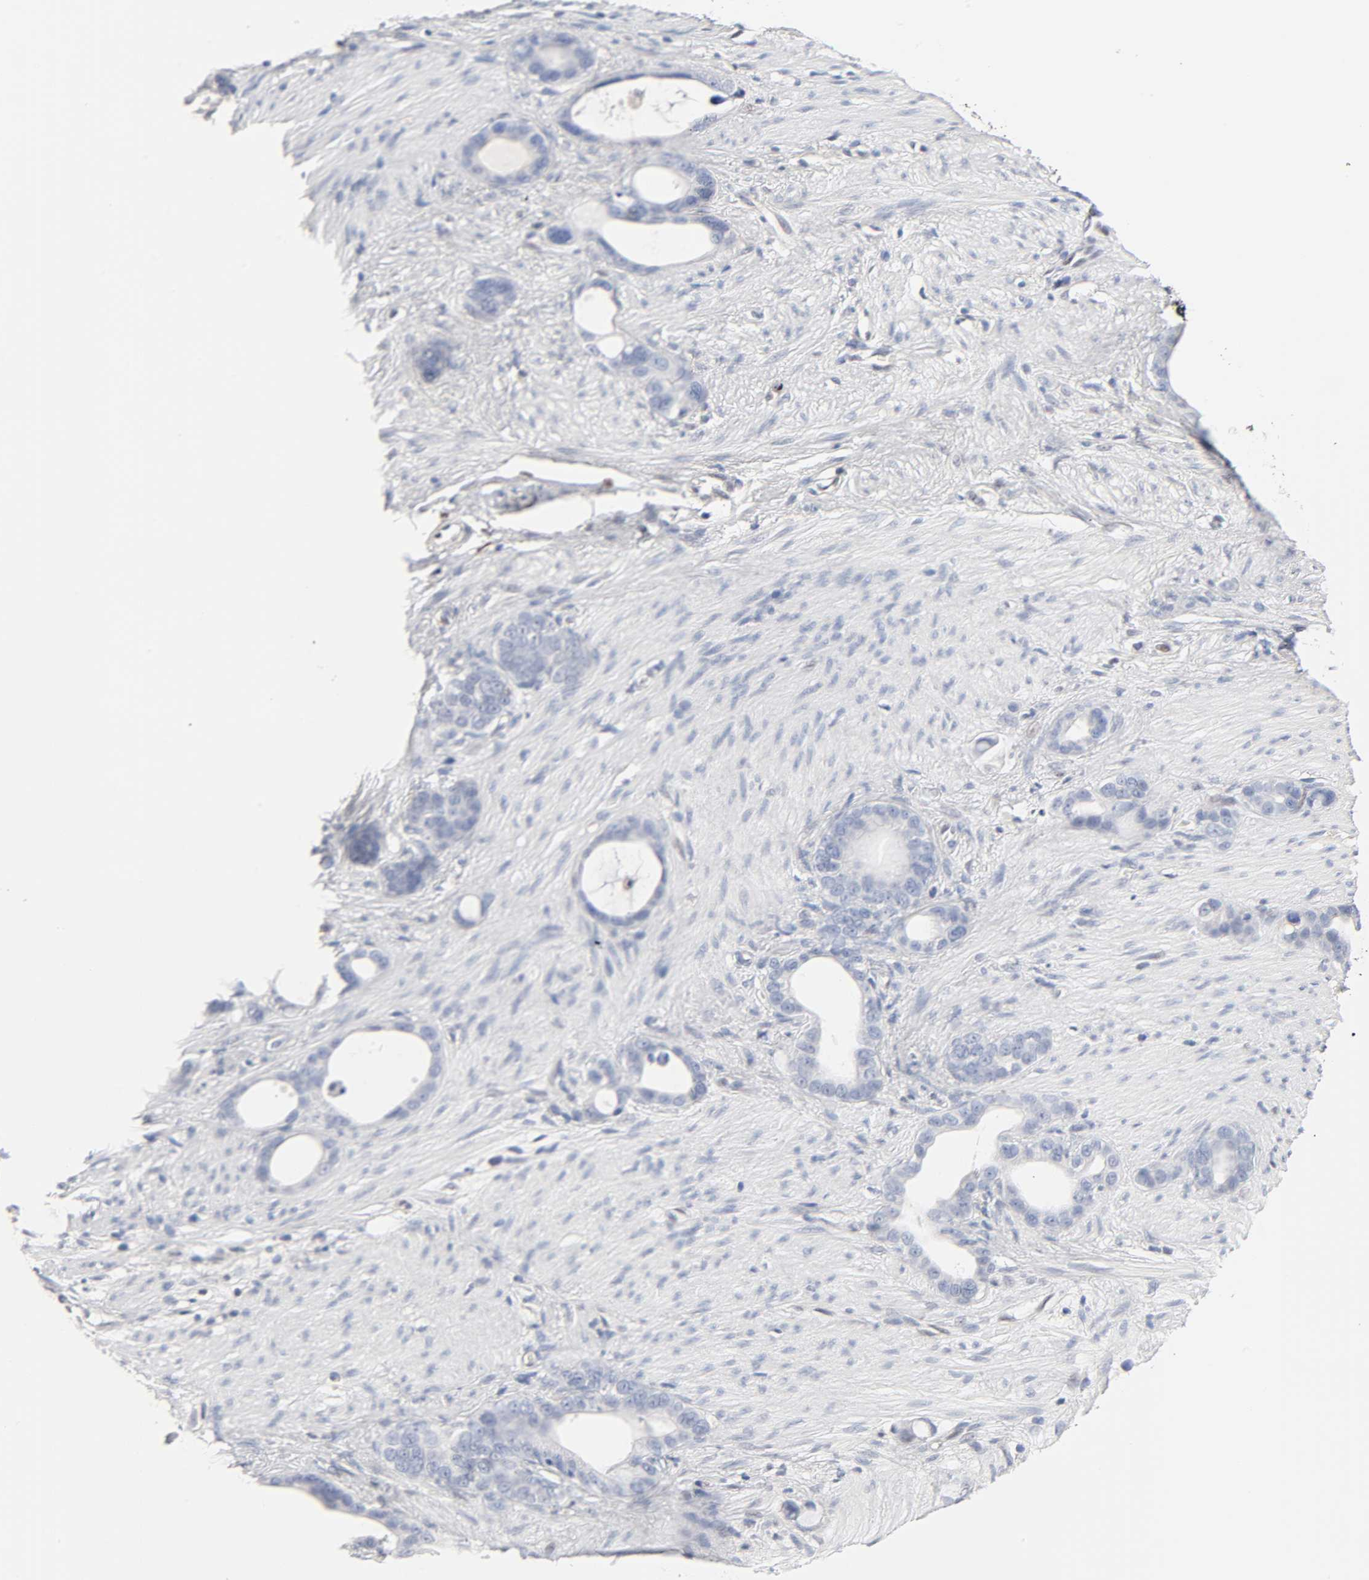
{"staining": {"intensity": "negative", "quantity": "none", "location": "none"}, "tissue": "stomach cancer", "cell_type": "Tumor cells", "image_type": "cancer", "snomed": [{"axis": "morphology", "description": "Adenocarcinoma, NOS"}, {"axis": "topography", "description": "Stomach"}], "caption": "Tumor cells show no significant positivity in adenocarcinoma (stomach).", "gene": "NFATC1", "patient": {"sex": "female", "age": 75}}